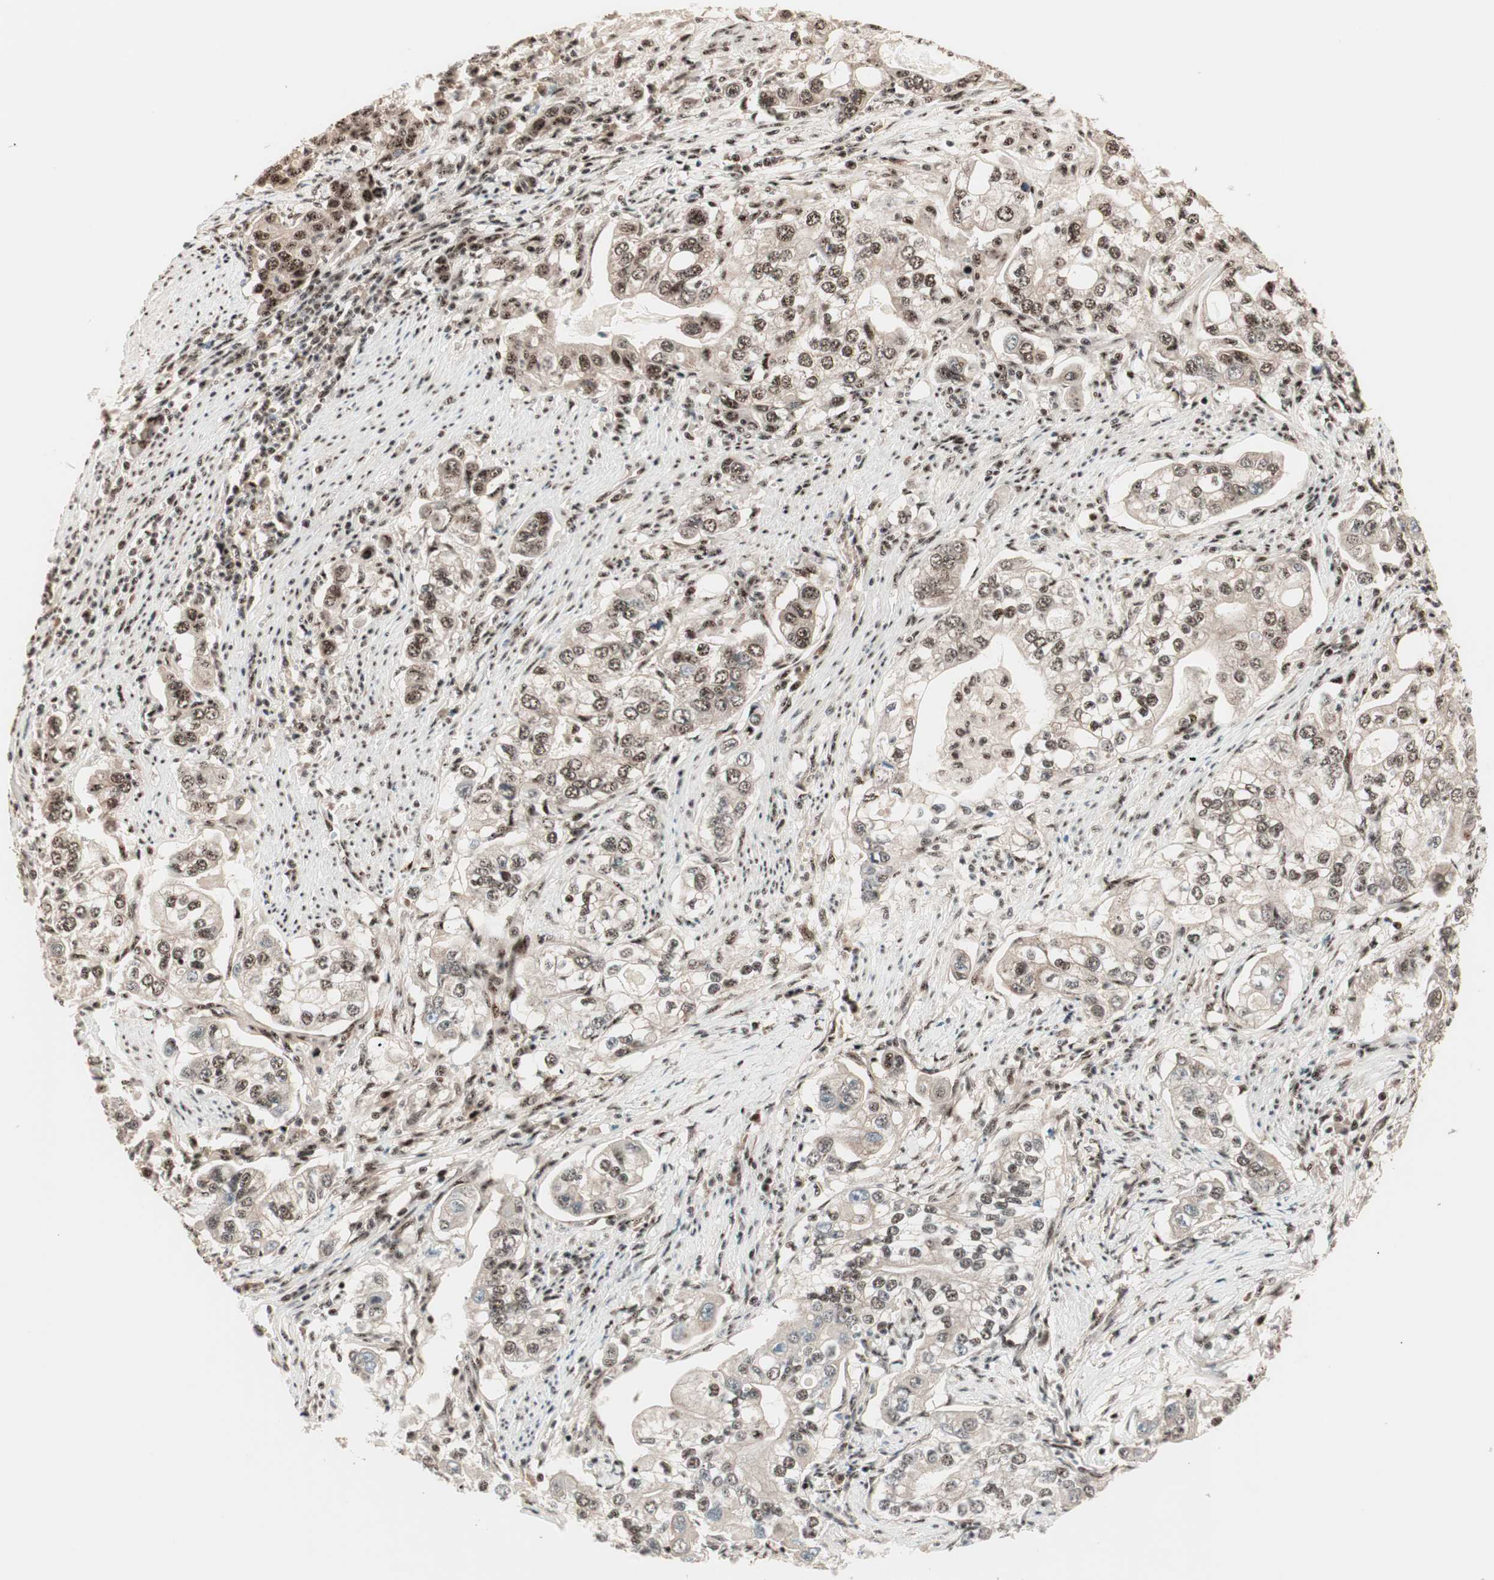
{"staining": {"intensity": "moderate", "quantity": ">75%", "location": "nuclear"}, "tissue": "stomach cancer", "cell_type": "Tumor cells", "image_type": "cancer", "snomed": [{"axis": "morphology", "description": "Adenocarcinoma, NOS"}, {"axis": "topography", "description": "Stomach, lower"}], "caption": "The photomicrograph exhibits a brown stain indicating the presence of a protein in the nuclear of tumor cells in stomach adenocarcinoma.", "gene": "NR5A2", "patient": {"sex": "female", "age": 72}}